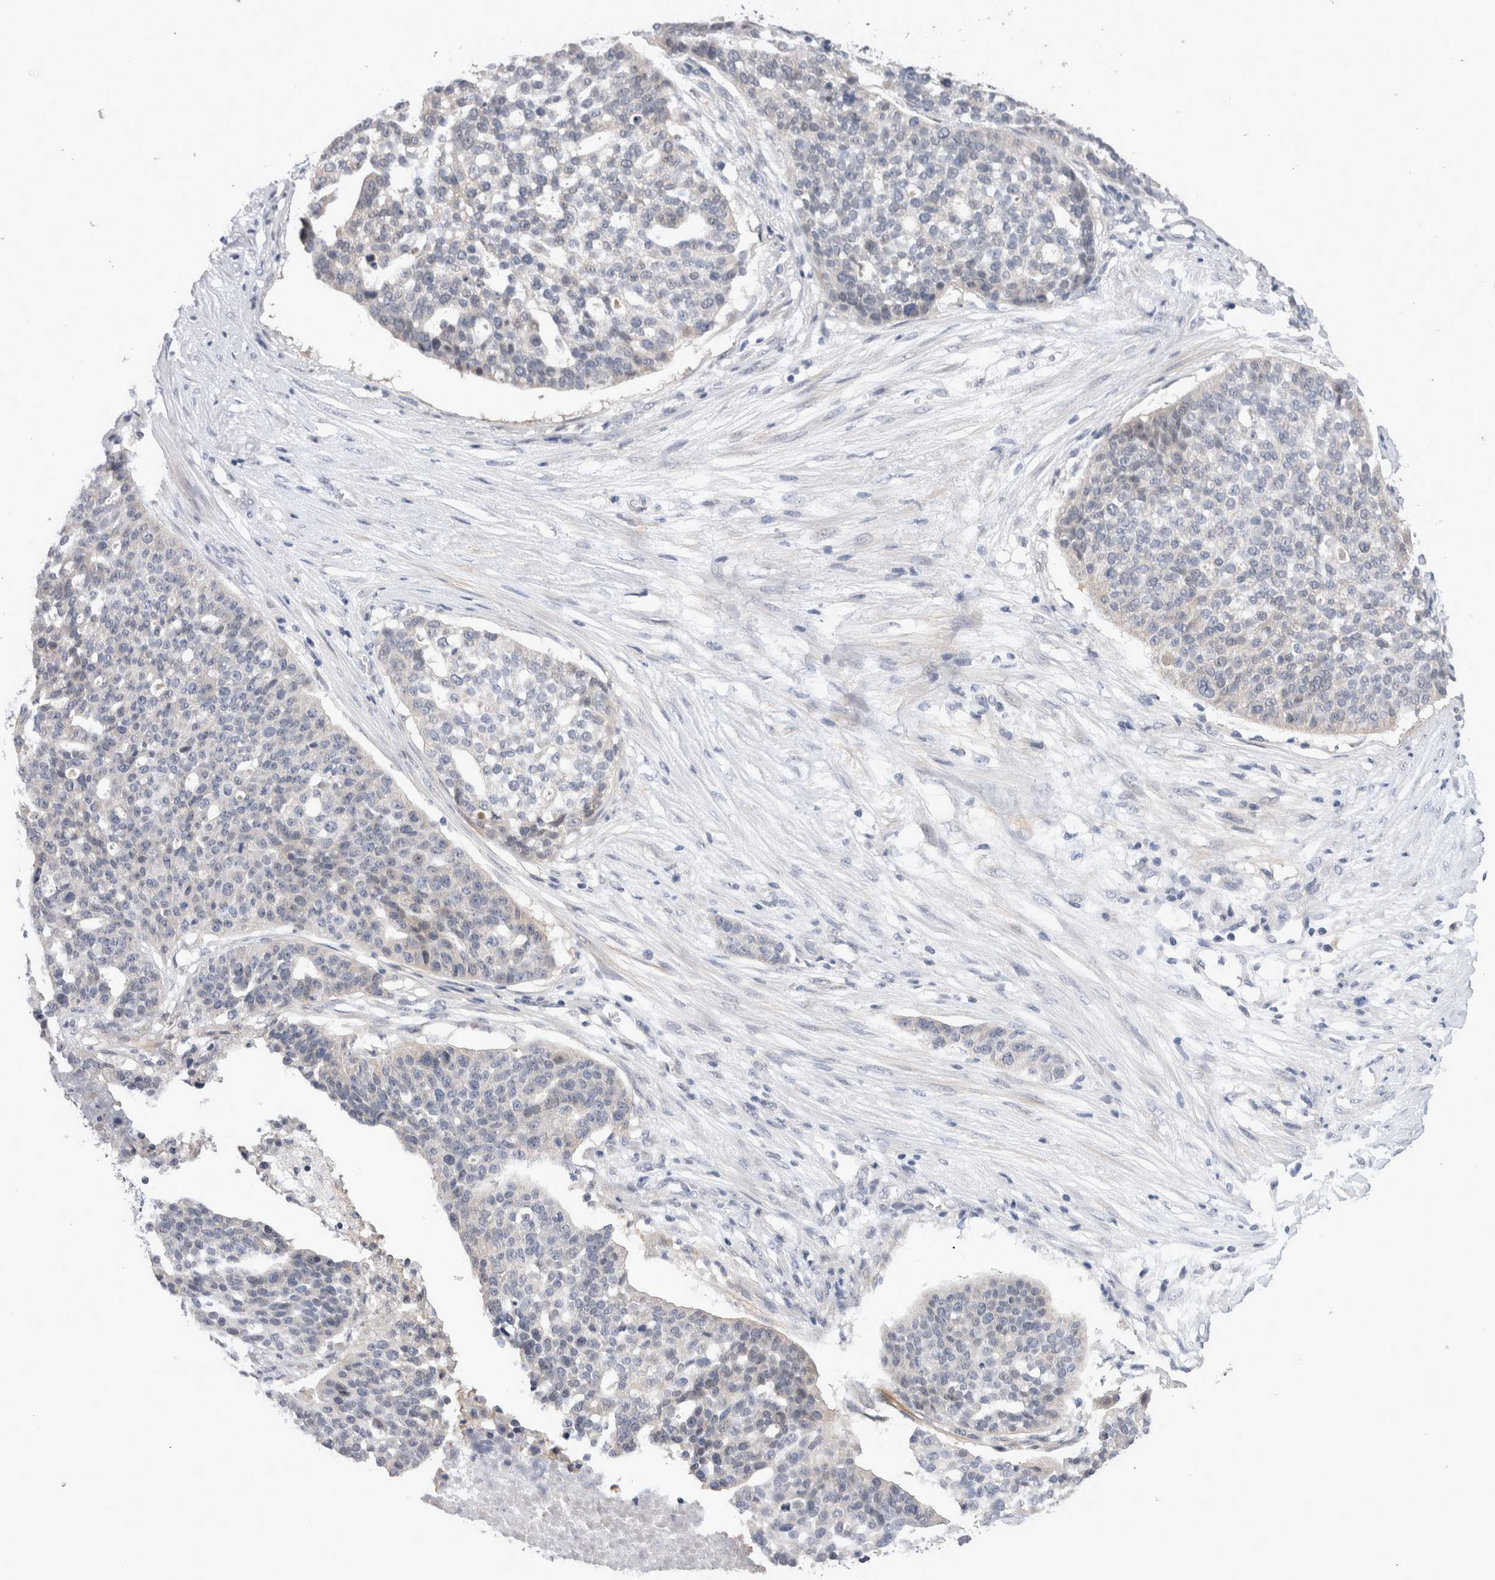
{"staining": {"intensity": "negative", "quantity": "none", "location": "none"}, "tissue": "ovarian cancer", "cell_type": "Tumor cells", "image_type": "cancer", "snomed": [{"axis": "morphology", "description": "Cystadenocarcinoma, serous, NOS"}, {"axis": "topography", "description": "Ovary"}], "caption": "Immunohistochemistry image of neoplastic tissue: human serous cystadenocarcinoma (ovarian) stained with DAB (3,3'-diaminobenzidine) reveals no significant protein staining in tumor cells.", "gene": "CRYBG1", "patient": {"sex": "female", "age": 59}}